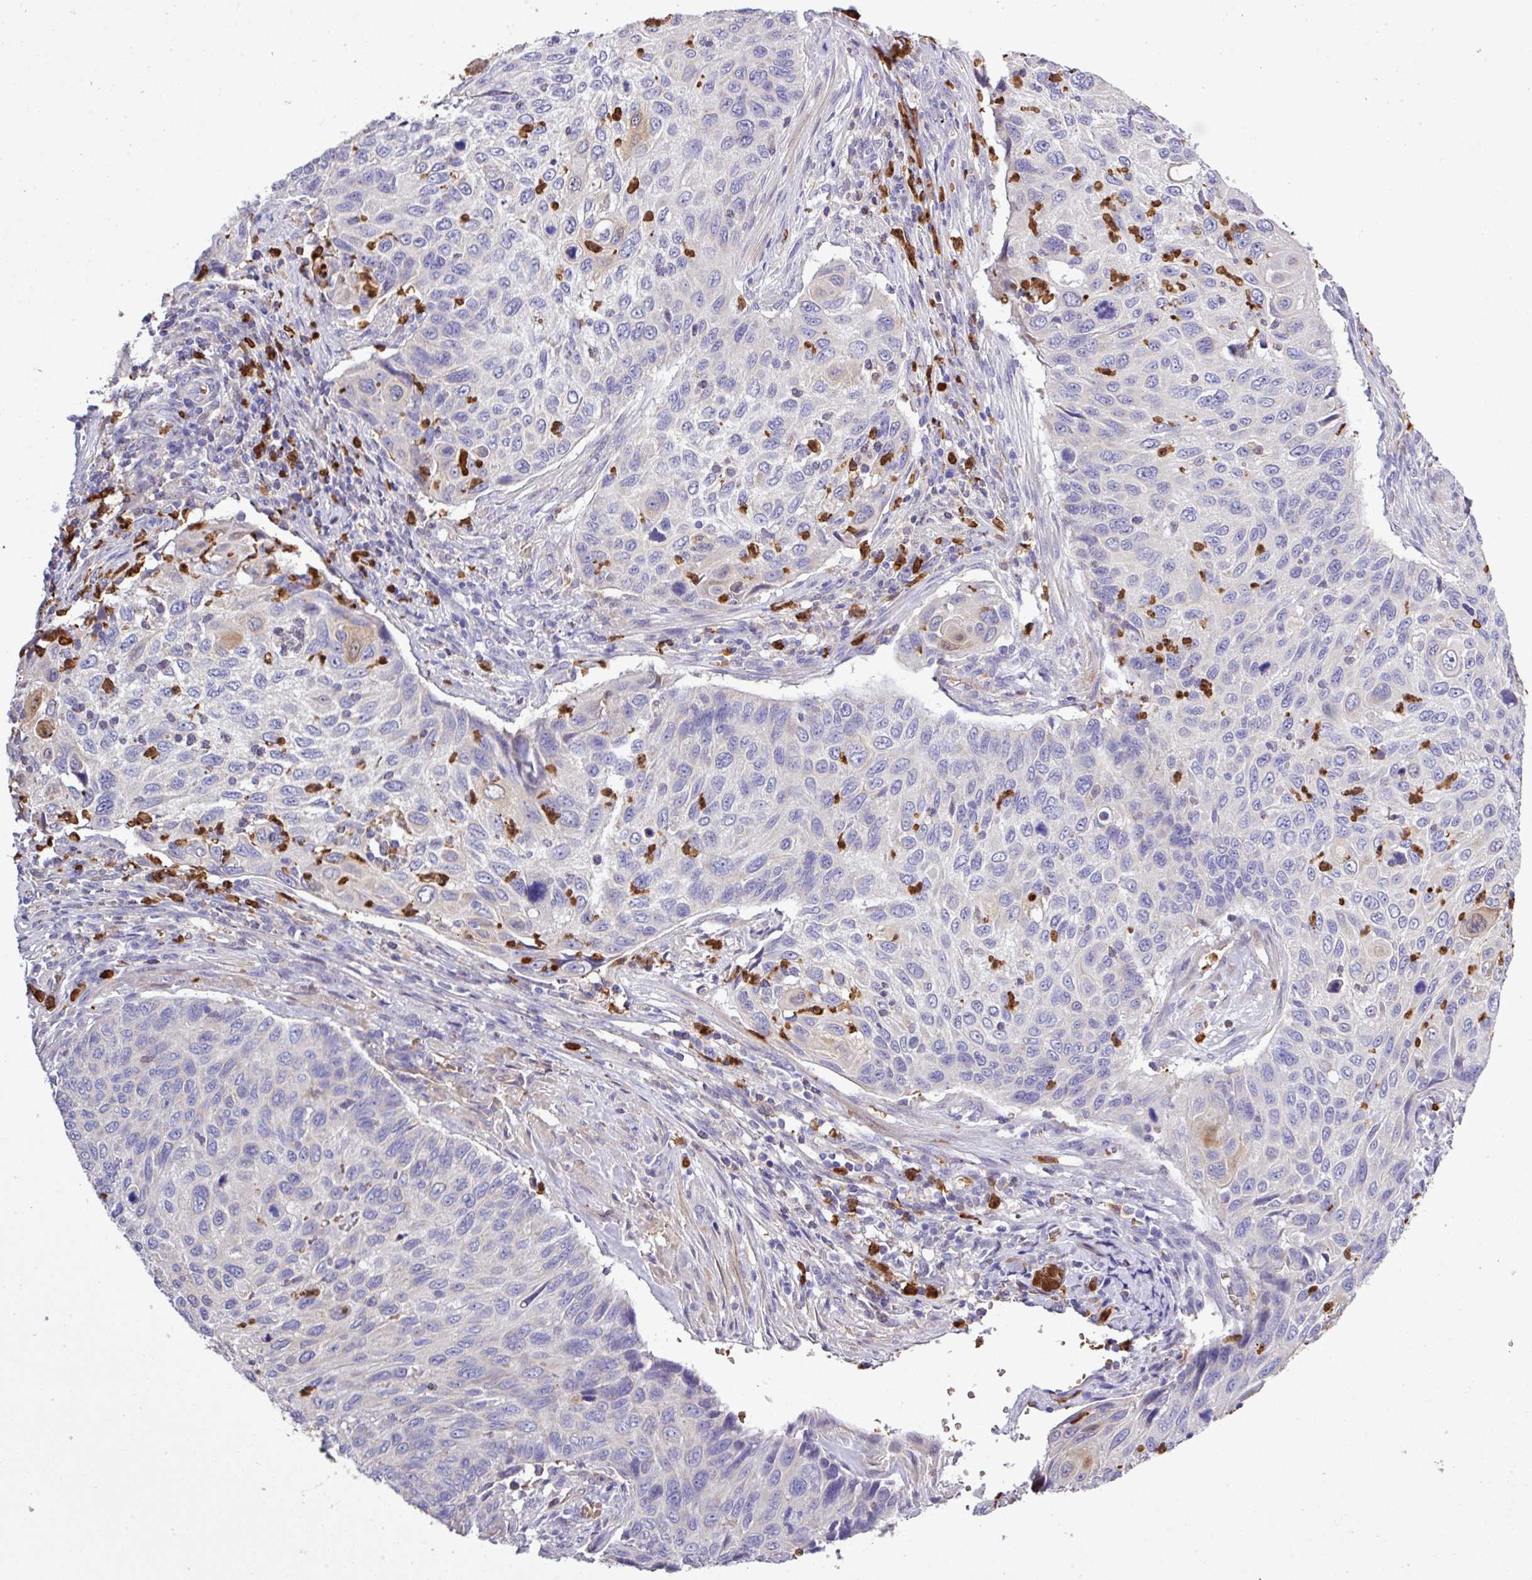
{"staining": {"intensity": "negative", "quantity": "none", "location": "none"}, "tissue": "cervical cancer", "cell_type": "Tumor cells", "image_type": "cancer", "snomed": [{"axis": "morphology", "description": "Squamous cell carcinoma, NOS"}, {"axis": "topography", "description": "Cervix"}], "caption": "This histopathology image is of cervical cancer (squamous cell carcinoma) stained with IHC to label a protein in brown with the nuclei are counter-stained blue. There is no positivity in tumor cells.", "gene": "MGAT4B", "patient": {"sex": "female", "age": 70}}